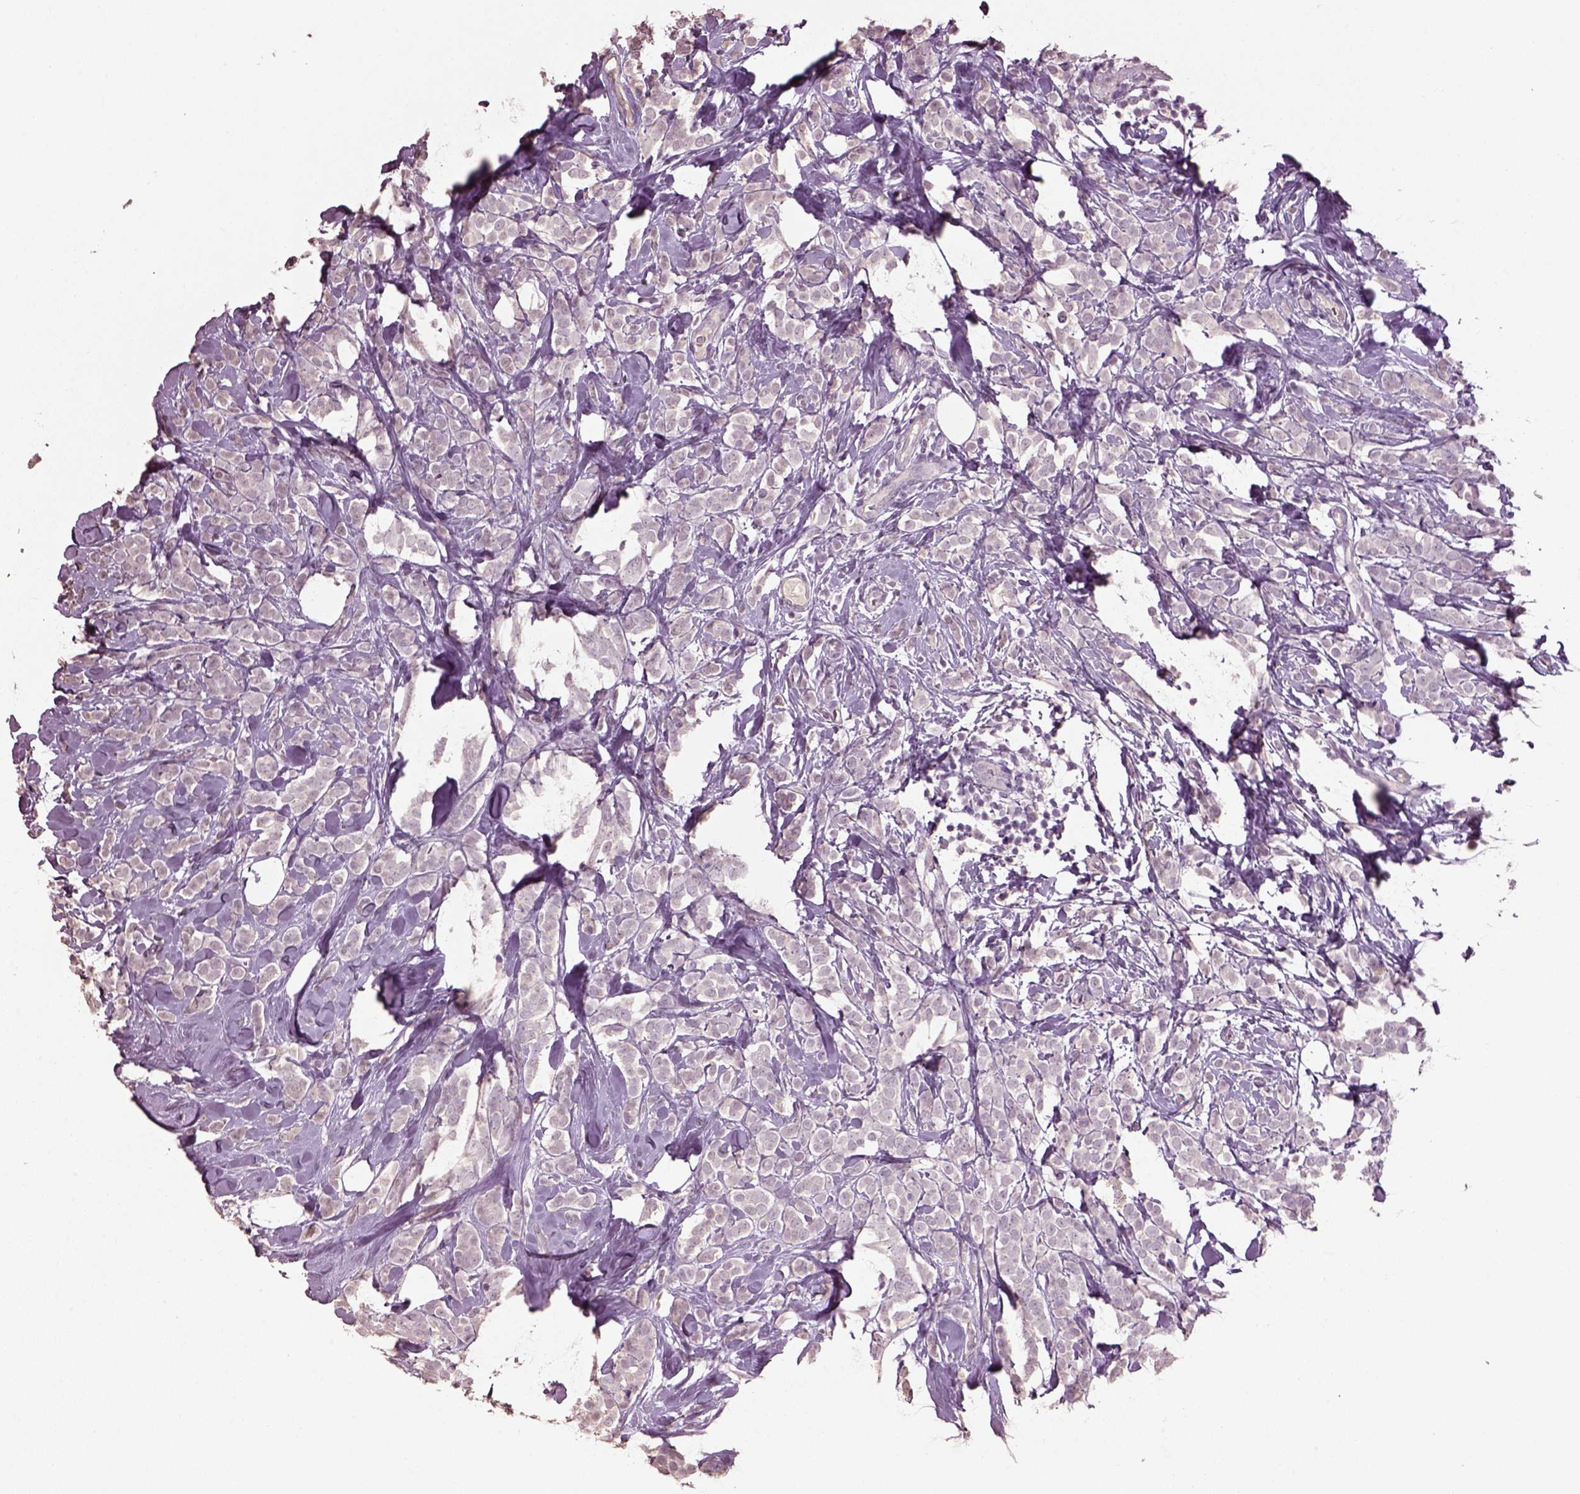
{"staining": {"intensity": "negative", "quantity": "none", "location": "none"}, "tissue": "breast cancer", "cell_type": "Tumor cells", "image_type": "cancer", "snomed": [{"axis": "morphology", "description": "Lobular carcinoma"}, {"axis": "topography", "description": "Breast"}], "caption": "Human breast cancer stained for a protein using immunohistochemistry (IHC) demonstrates no expression in tumor cells.", "gene": "KCNIP3", "patient": {"sex": "female", "age": 49}}